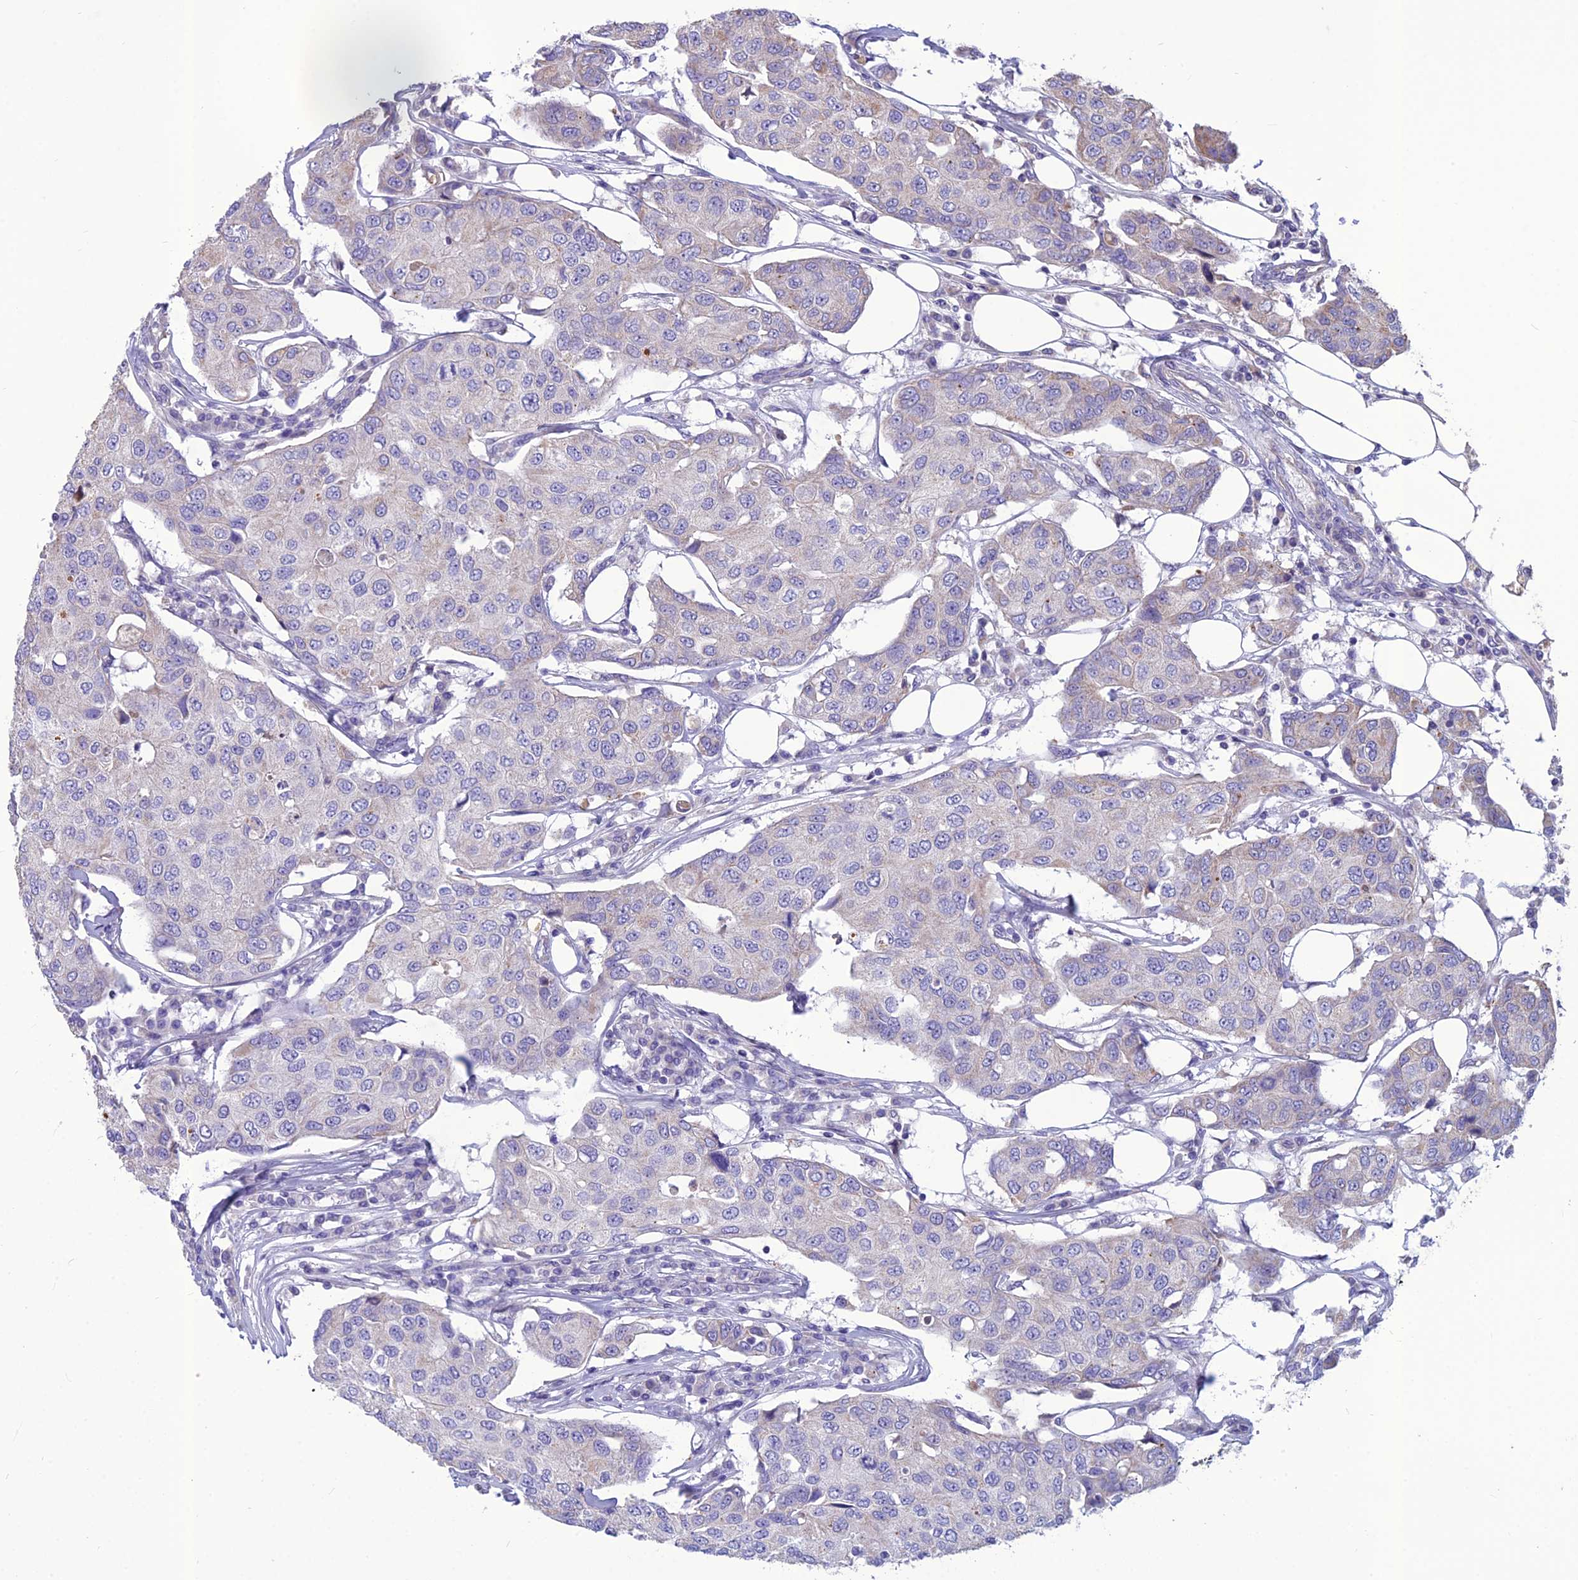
{"staining": {"intensity": "negative", "quantity": "none", "location": "none"}, "tissue": "breast cancer", "cell_type": "Tumor cells", "image_type": "cancer", "snomed": [{"axis": "morphology", "description": "Duct carcinoma"}, {"axis": "topography", "description": "Breast"}], "caption": "Breast infiltrating ductal carcinoma was stained to show a protein in brown. There is no significant staining in tumor cells.", "gene": "BHMT2", "patient": {"sex": "female", "age": 80}}